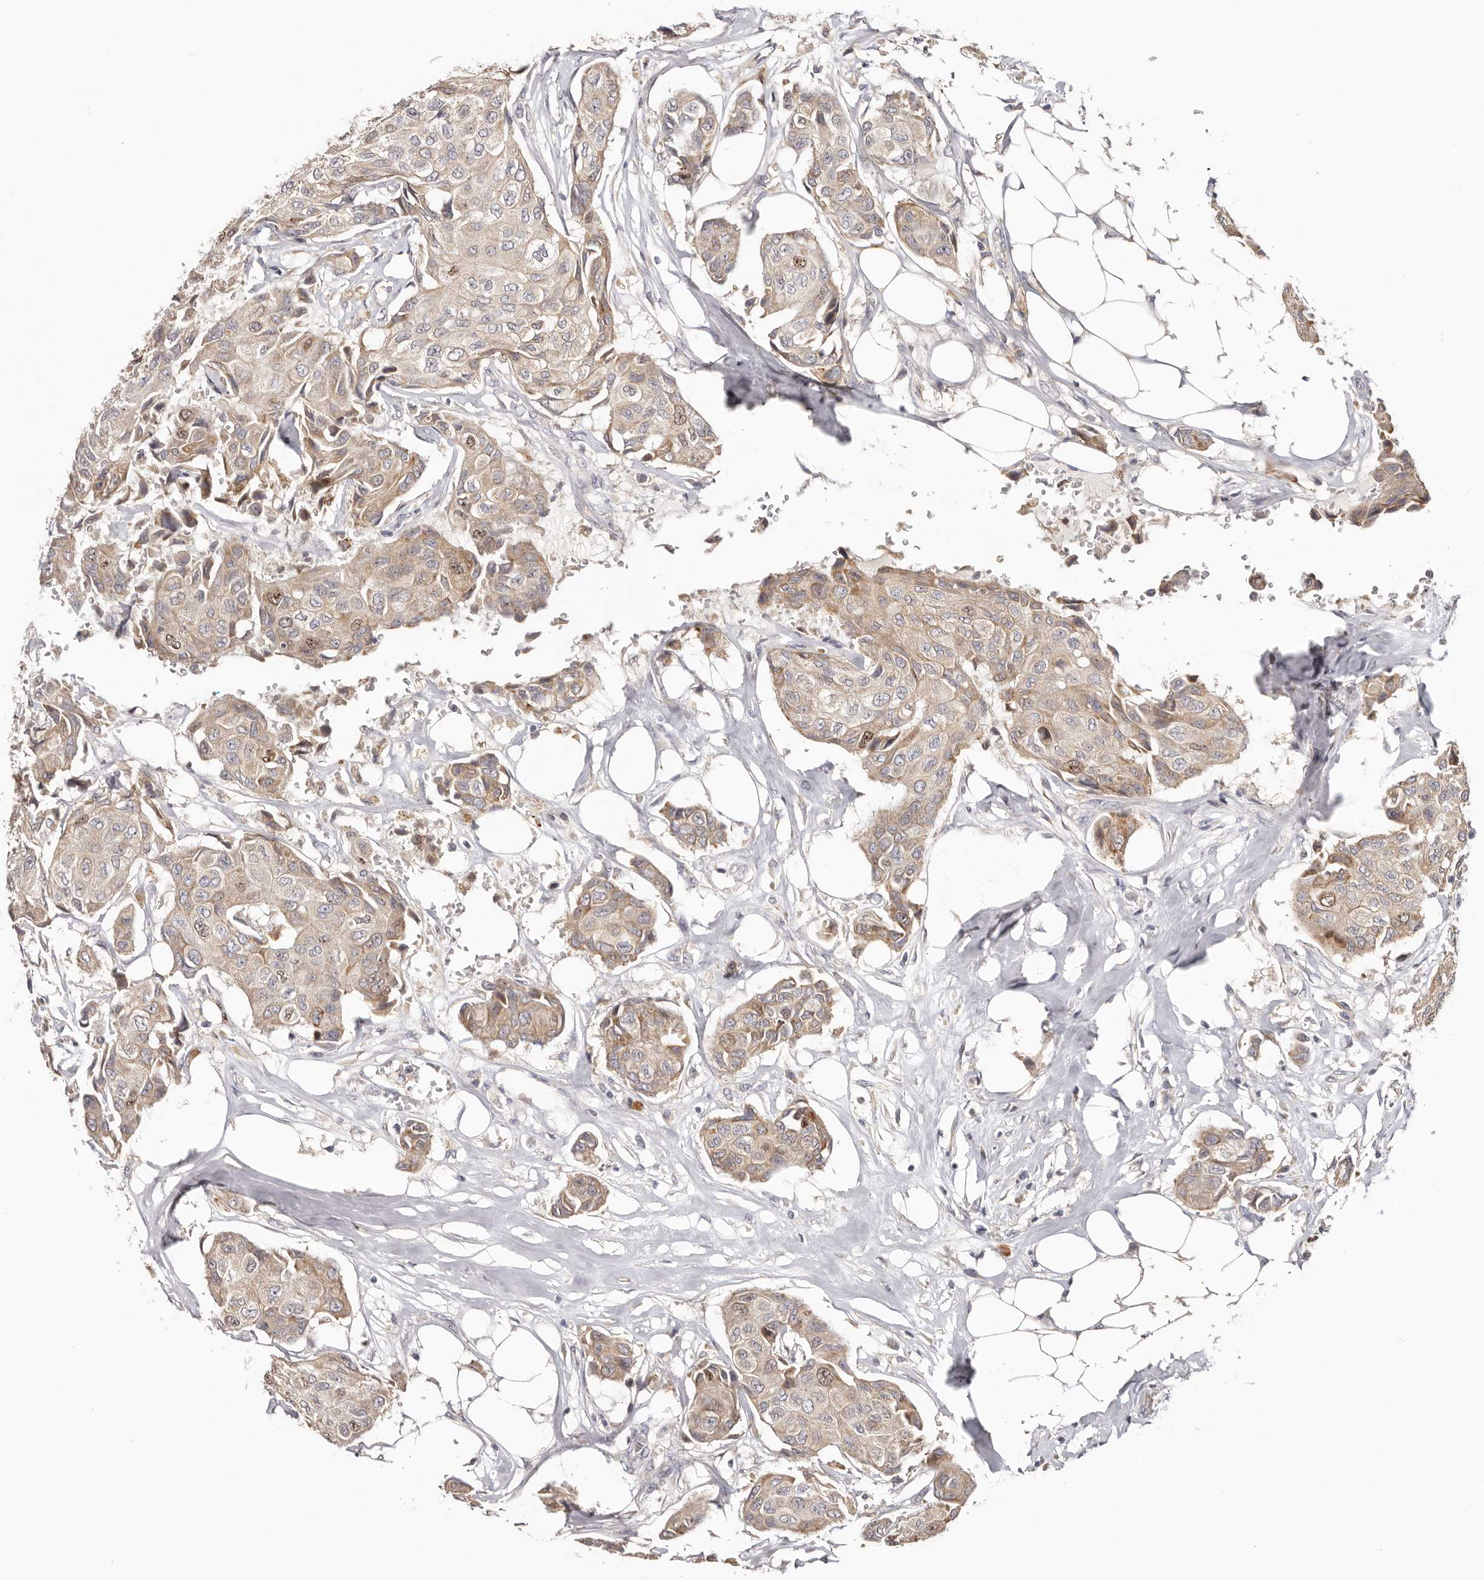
{"staining": {"intensity": "moderate", "quantity": "<25%", "location": "cytoplasmic/membranous,nuclear"}, "tissue": "breast cancer", "cell_type": "Tumor cells", "image_type": "cancer", "snomed": [{"axis": "morphology", "description": "Duct carcinoma"}, {"axis": "topography", "description": "Breast"}], "caption": "Protein expression by immunohistochemistry (IHC) reveals moderate cytoplasmic/membranous and nuclear expression in about <25% of tumor cells in breast infiltrating ductal carcinoma. The protein is shown in brown color, while the nuclei are stained blue.", "gene": "CCDC190", "patient": {"sex": "female", "age": 80}}